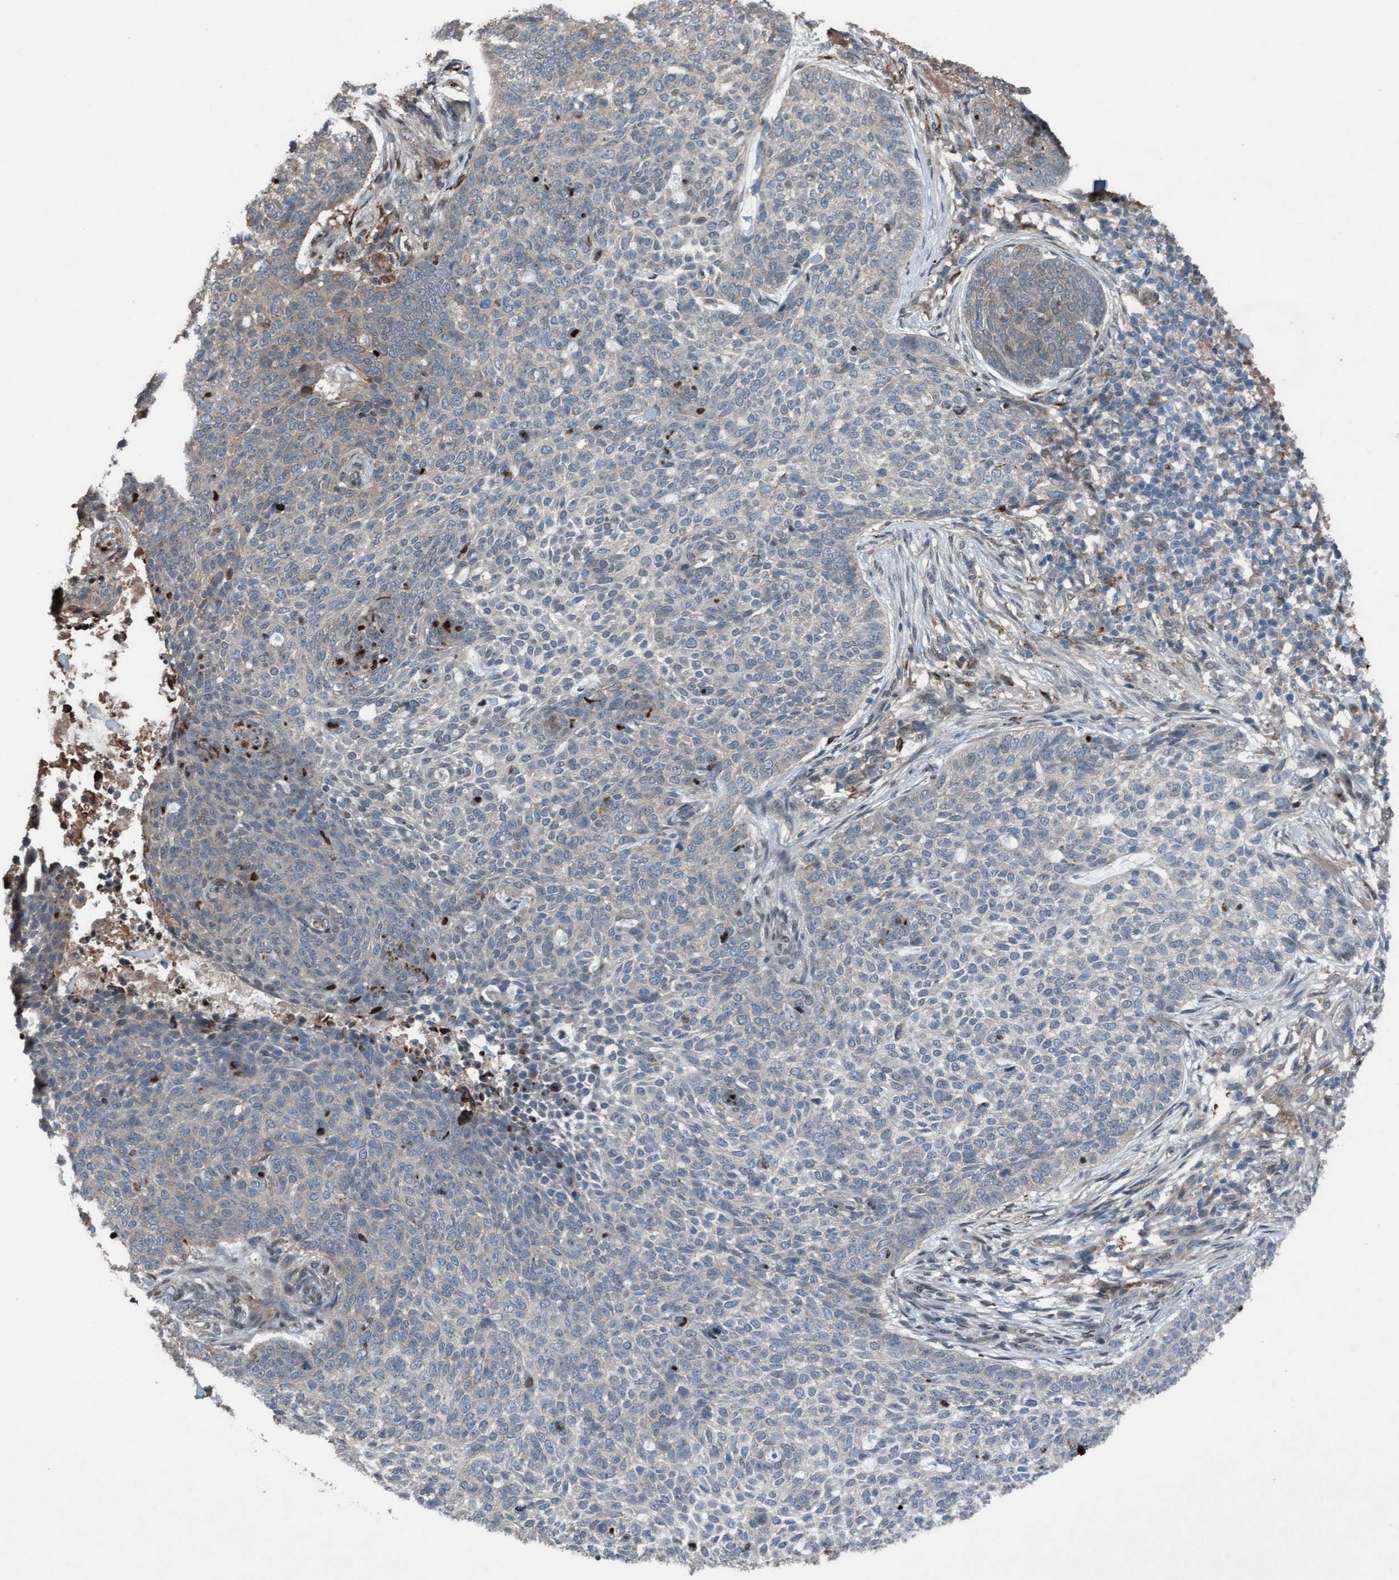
{"staining": {"intensity": "weak", "quantity": "<25%", "location": "cytoplasmic/membranous"}, "tissue": "skin cancer", "cell_type": "Tumor cells", "image_type": "cancer", "snomed": [{"axis": "morphology", "description": "Basal cell carcinoma"}, {"axis": "topography", "description": "Skin"}], "caption": "The immunohistochemistry photomicrograph has no significant positivity in tumor cells of skin cancer (basal cell carcinoma) tissue.", "gene": "PLXNB2", "patient": {"sex": "female", "age": 64}}